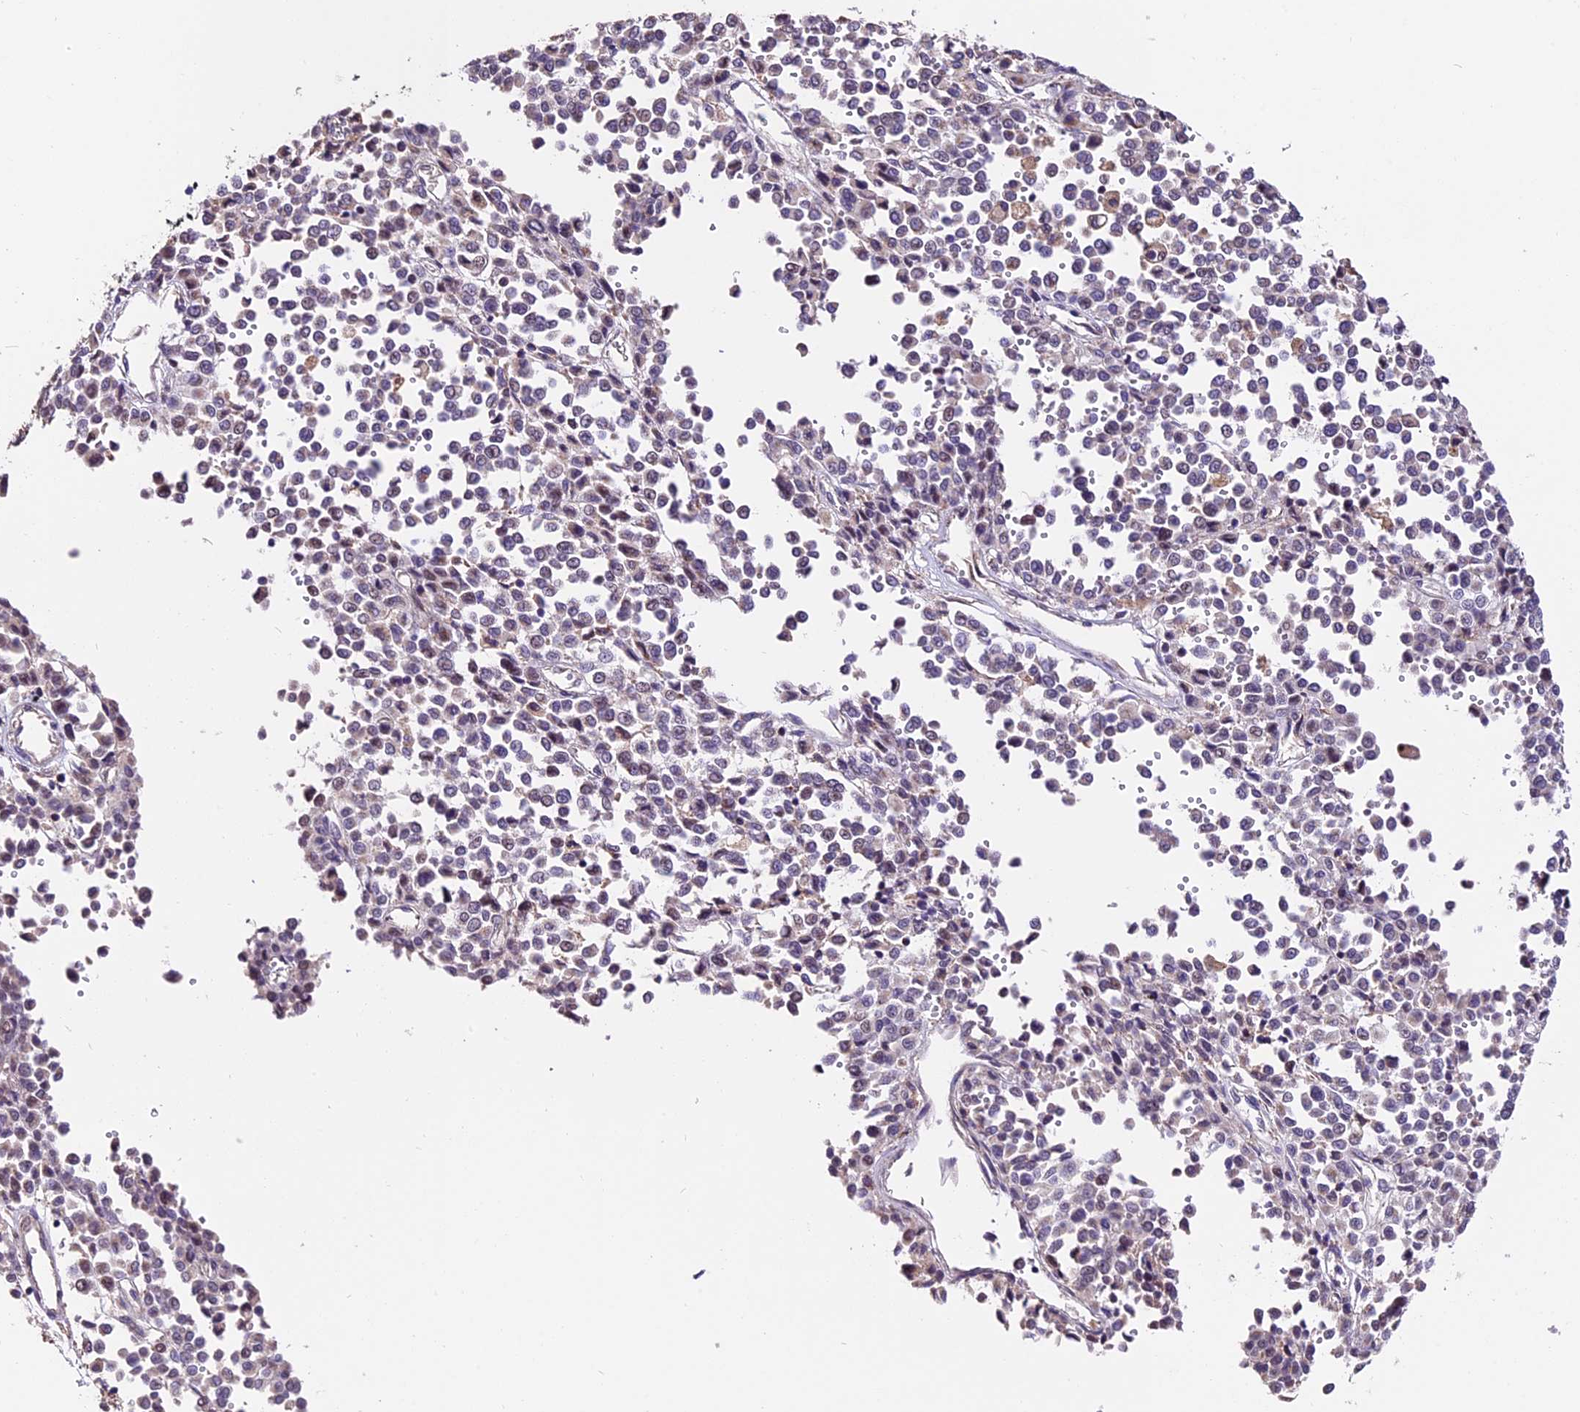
{"staining": {"intensity": "negative", "quantity": "none", "location": "none"}, "tissue": "melanoma", "cell_type": "Tumor cells", "image_type": "cancer", "snomed": [{"axis": "morphology", "description": "Malignant melanoma, Metastatic site"}, {"axis": "topography", "description": "Pancreas"}], "caption": "High power microscopy histopathology image of an immunohistochemistry photomicrograph of malignant melanoma (metastatic site), revealing no significant staining in tumor cells. Nuclei are stained in blue.", "gene": "DDX28", "patient": {"sex": "female", "age": 30}}